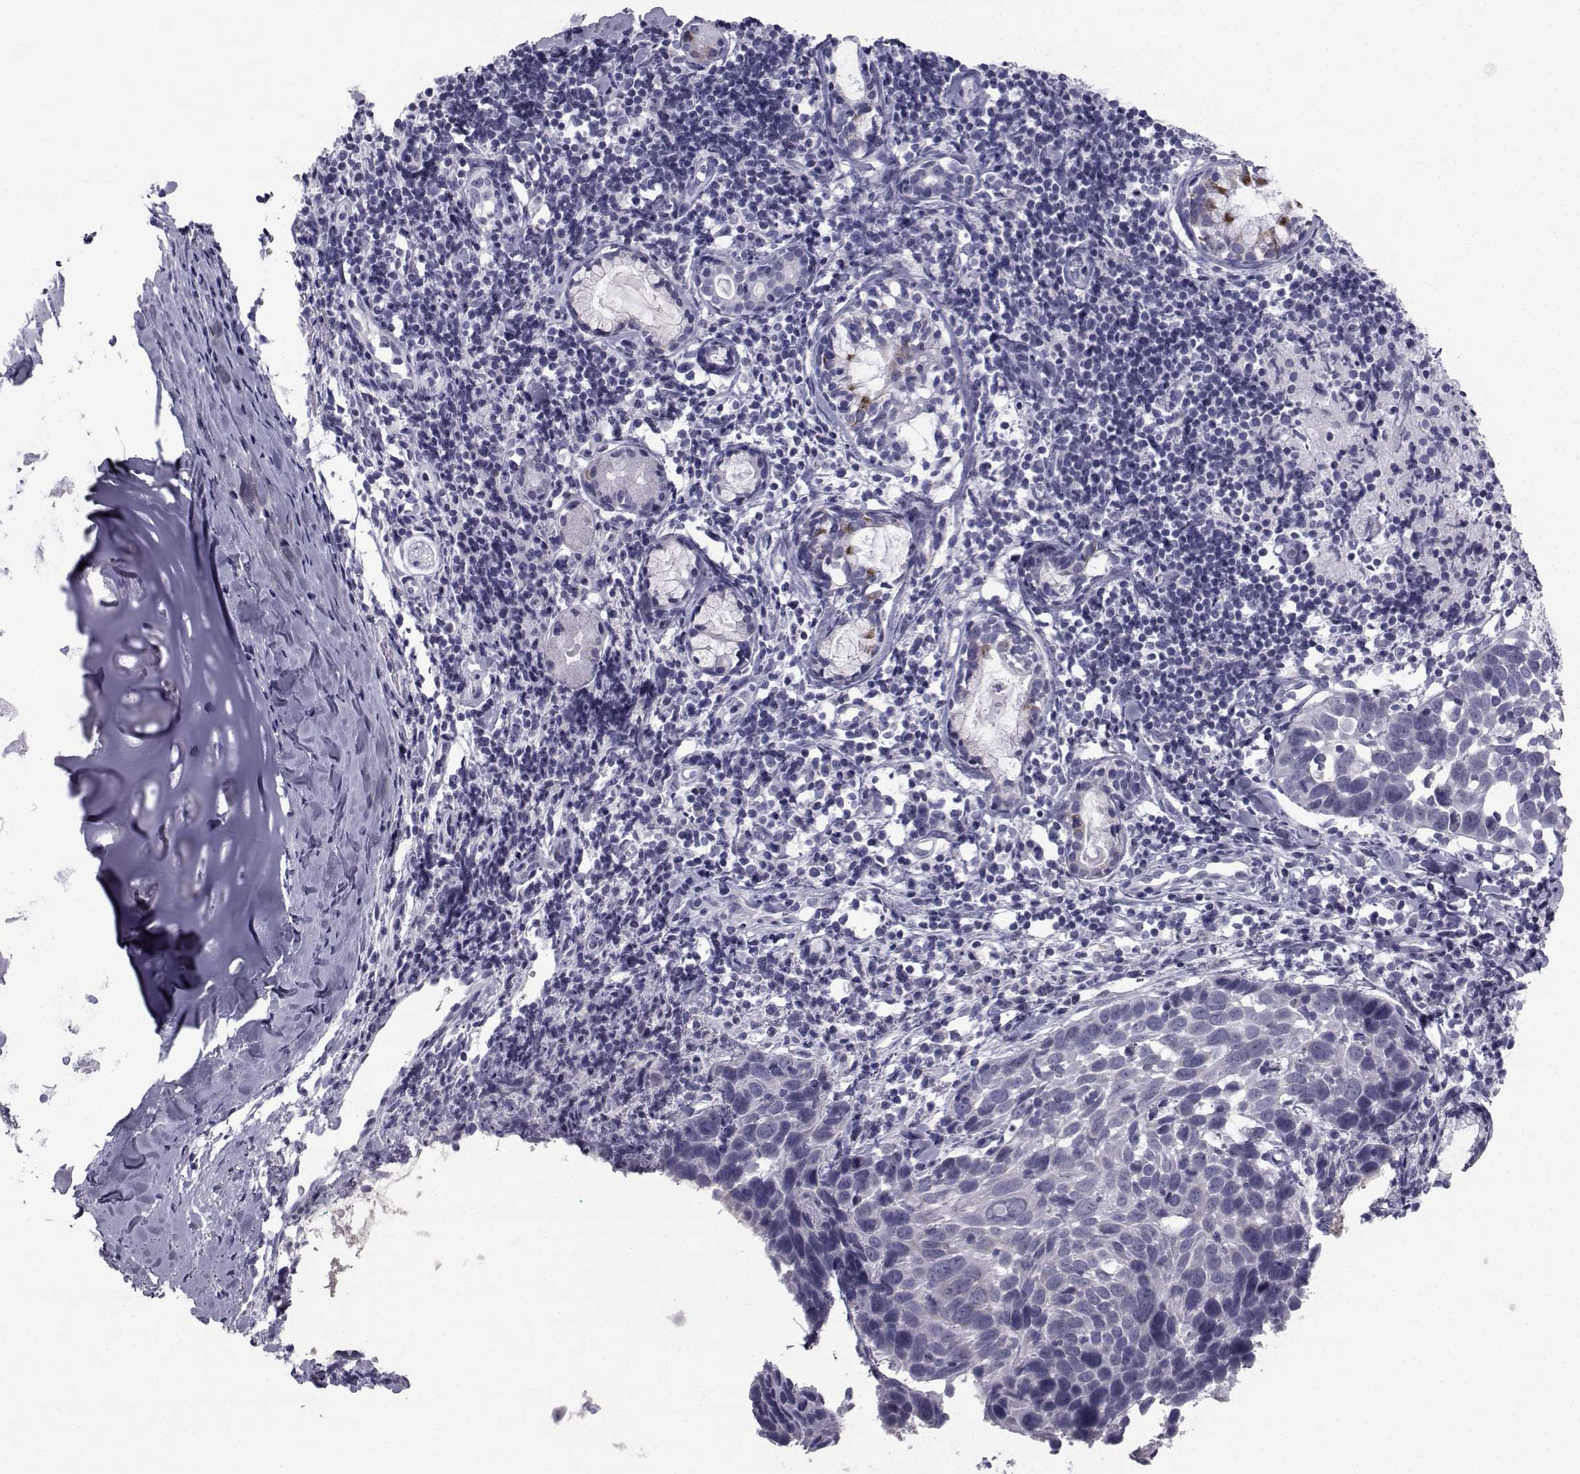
{"staining": {"intensity": "negative", "quantity": "none", "location": "none"}, "tissue": "lung cancer", "cell_type": "Tumor cells", "image_type": "cancer", "snomed": [{"axis": "morphology", "description": "Squamous cell carcinoma, NOS"}, {"axis": "topography", "description": "Lung"}], "caption": "IHC of lung squamous cell carcinoma demonstrates no expression in tumor cells. (Brightfield microscopy of DAB (3,3'-diaminobenzidine) immunohistochemistry at high magnification).", "gene": "FDXR", "patient": {"sex": "male", "age": 57}}